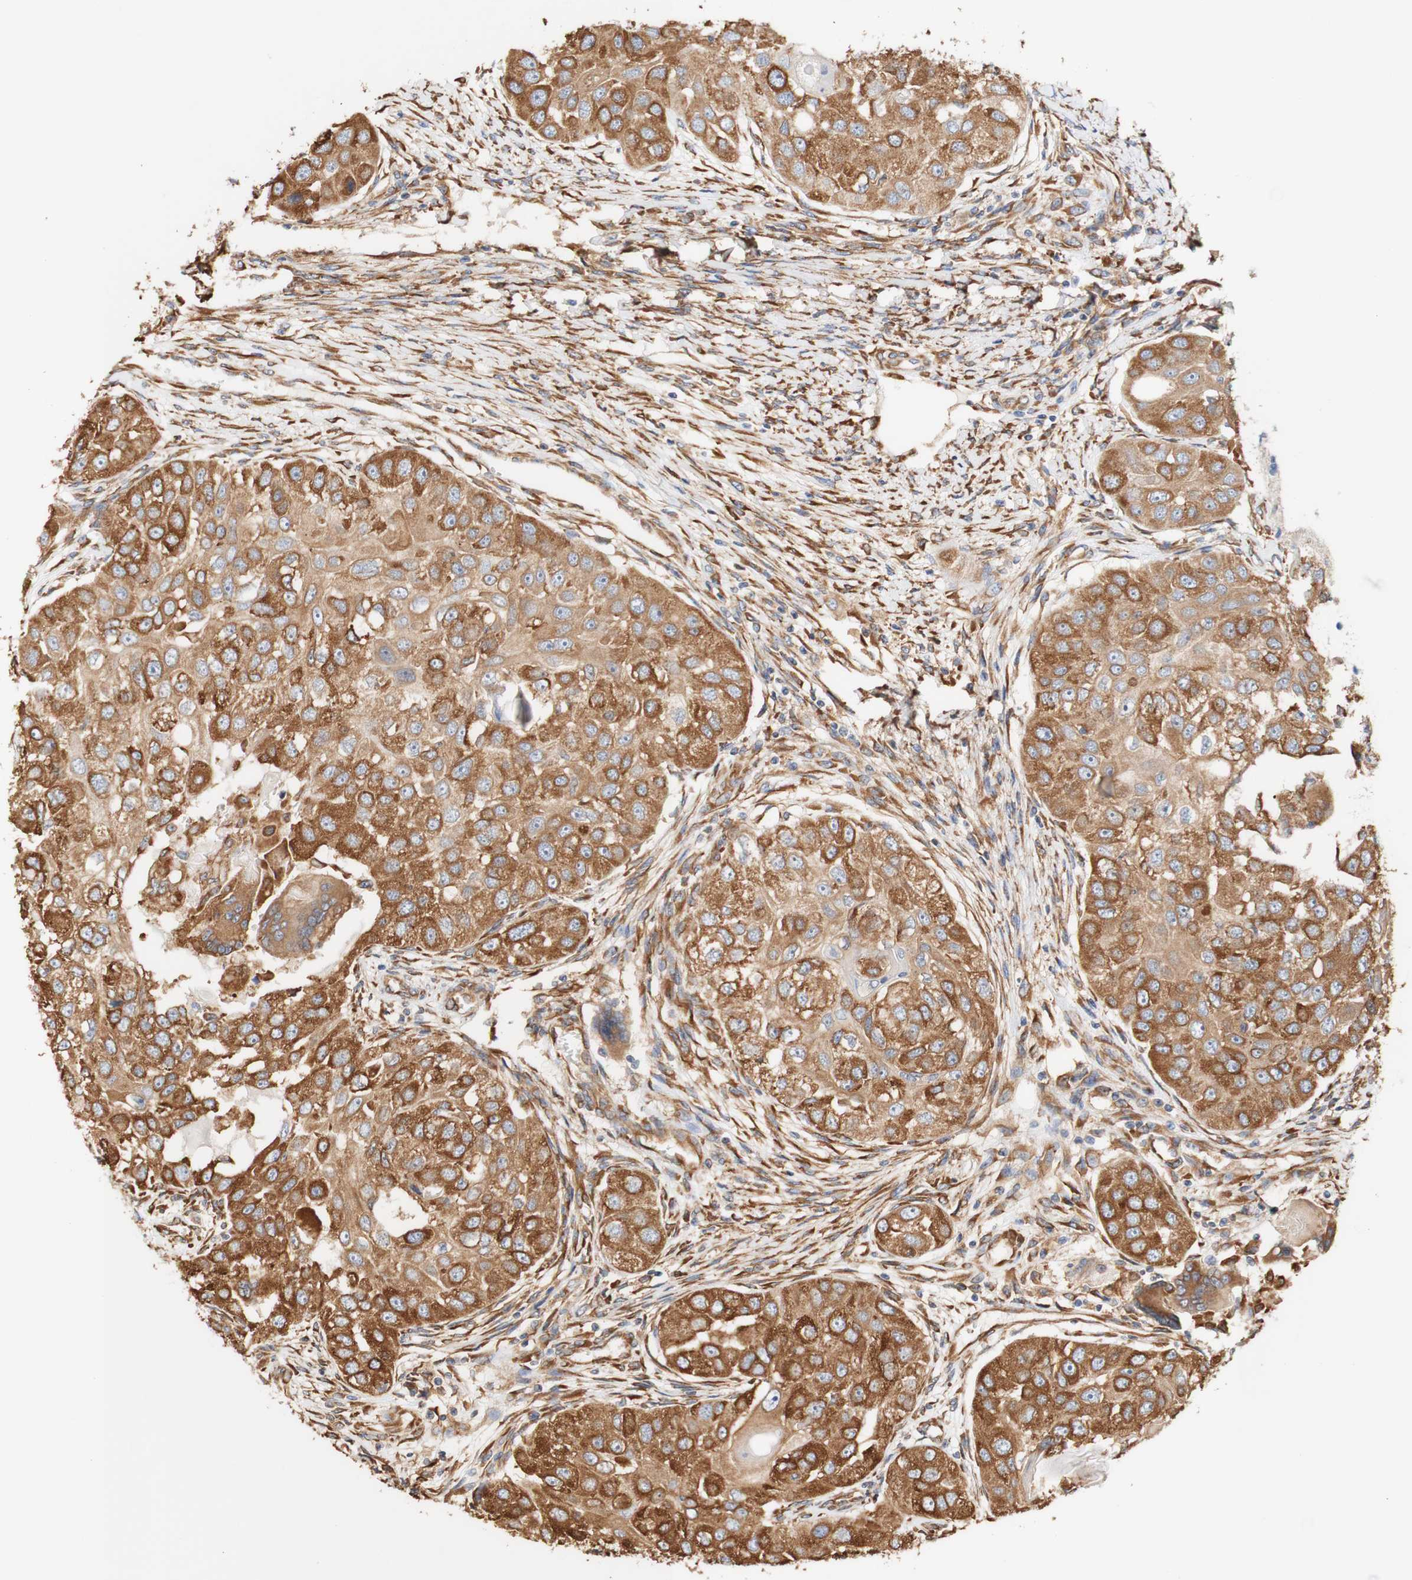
{"staining": {"intensity": "moderate", "quantity": ">75%", "location": "cytoplasmic/membranous"}, "tissue": "head and neck cancer", "cell_type": "Tumor cells", "image_type": "cancer", "snomed": [{"axis": "morphology", "description": "Normal tissue, NOS"}, {"axis": "morphology", "description": "Squamous cell carcinoma, NOS"}, {"axis": "topography", "description": "Skeletal muscle"}, {"axis": "topography", "description": "Head-Neck"}], "caption": "This photomicrograph displays squamous cell carcinoma (head and neck) stained with immunohistochemistry (IHC) to label a protein in brown. The cytoplasmic/membranous of tumor cells show moderate positivity for the protein. Nuclei are counter-stained blue.", "gene": "EIF2AK4", "patient": {"sex": "male", "age": 51}}